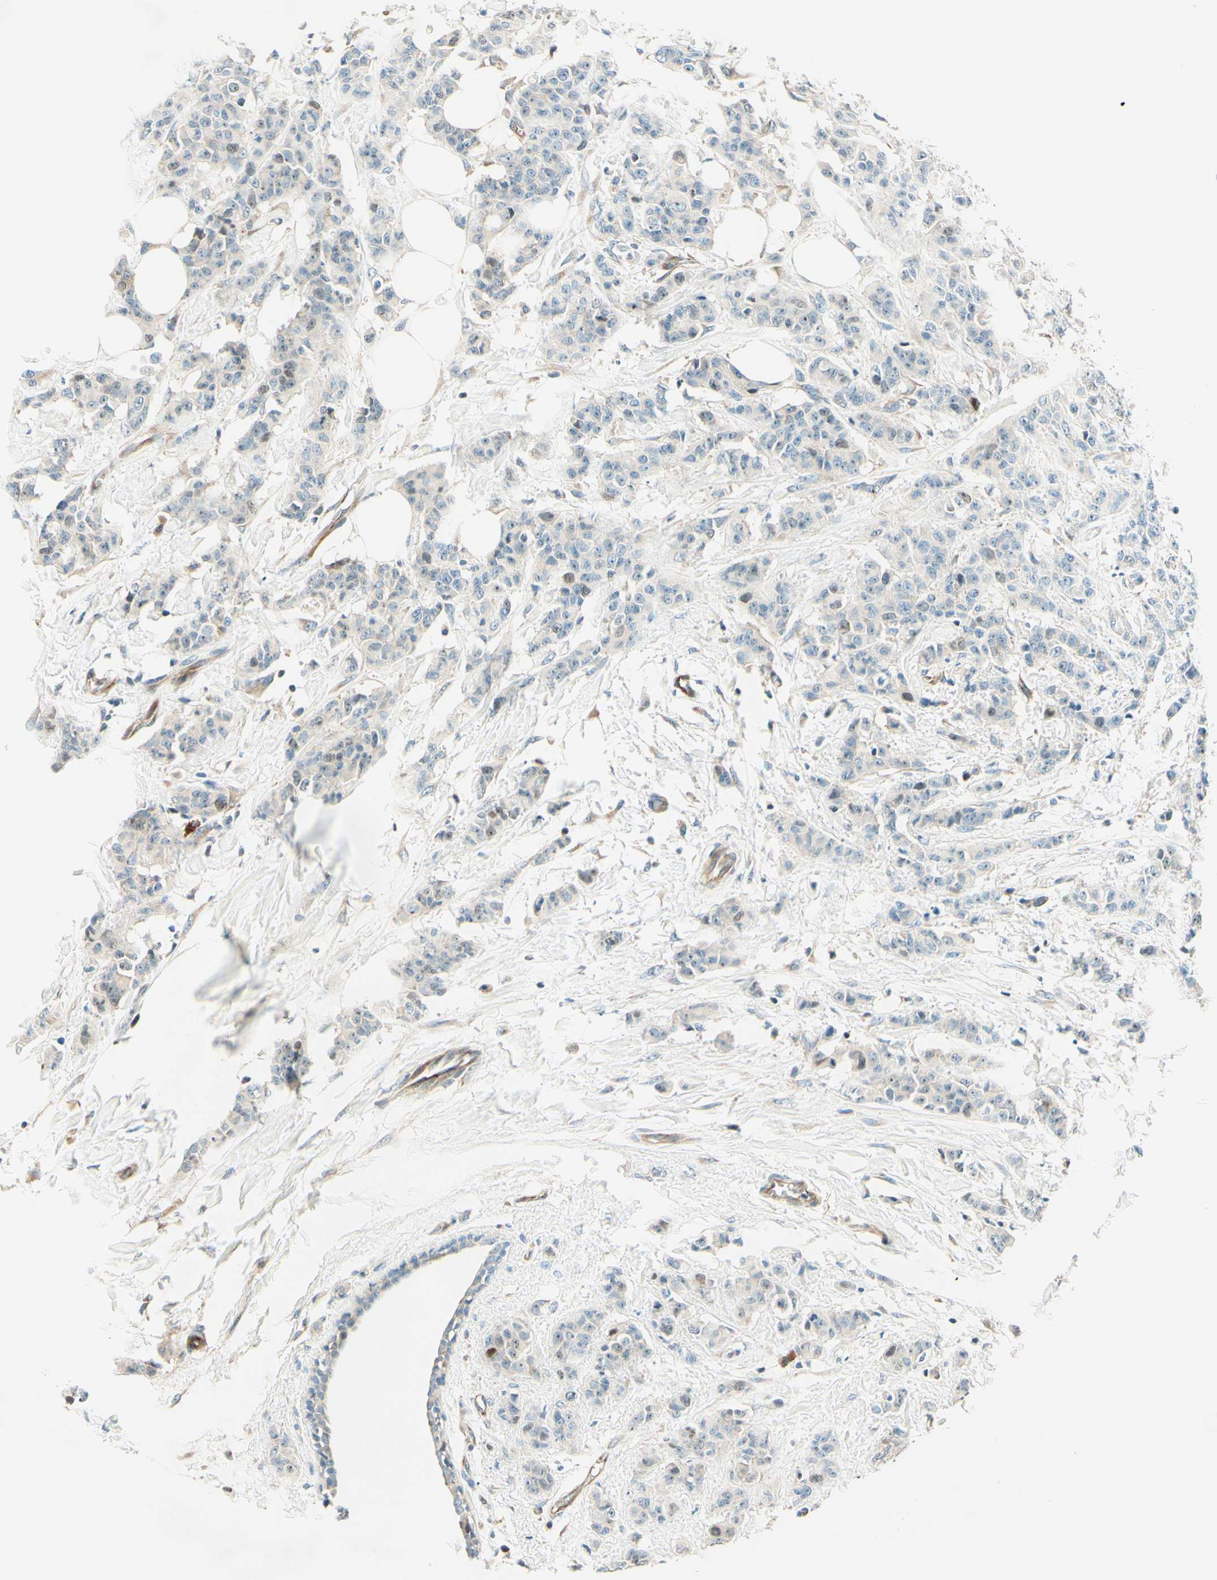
{"staining": {"intensity": "negative", "quantity": "none", "location": "none"}, "tissue": "breast cancer", "cell_type": "Tumor cells", "image_type": "cancer", "snomed": [{"axis": "morphology", "description": "Normal tissue, NOS"}, {"axis": "morphology", "description": "Duct carcinoma"}, {"axis": "topography", "description": "Breast"}], "caption": "There is no significant positivity in tumor cells of breast cancer.", "gene": "TAOK2", "patient": {"sex": "female", "age": 40}}